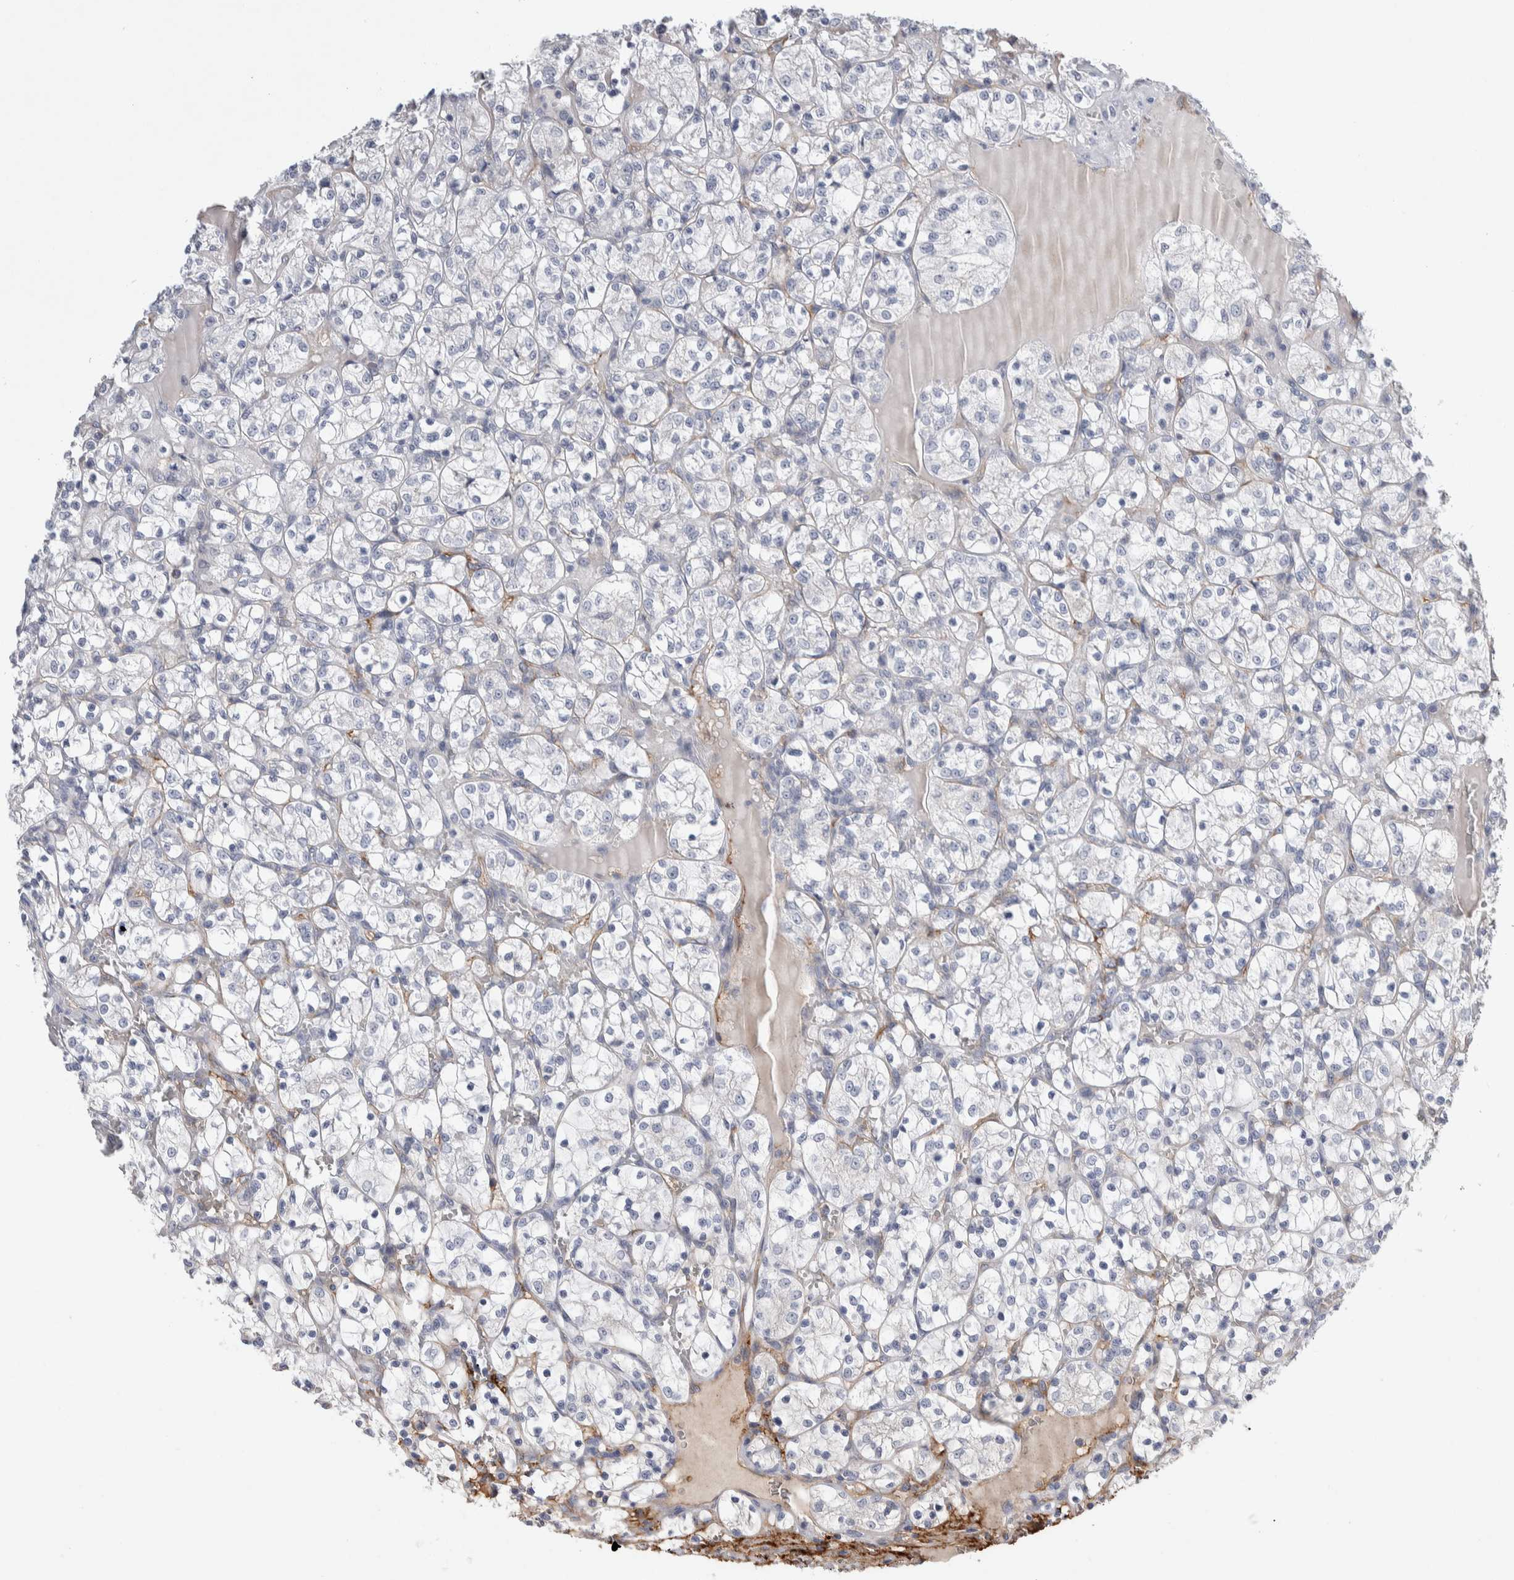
{"staining": {"intensity": "negative", "quantity": "none", "location": "none"}, "tissue": "renal cancer", "cell_type": "Tumor cells", "image_type": "cancer", "snomed": [{"axis": "morphology", "description": "Adenocarcinoma, NOS"}, {"axis": "topography", "description": "Kidney"}], "caption": "Immunohistochemistry of human renal cancer reveals no staining in tumor cells.", "gene": "CEP131", "patient": {"sex": "female", "age": 69}}